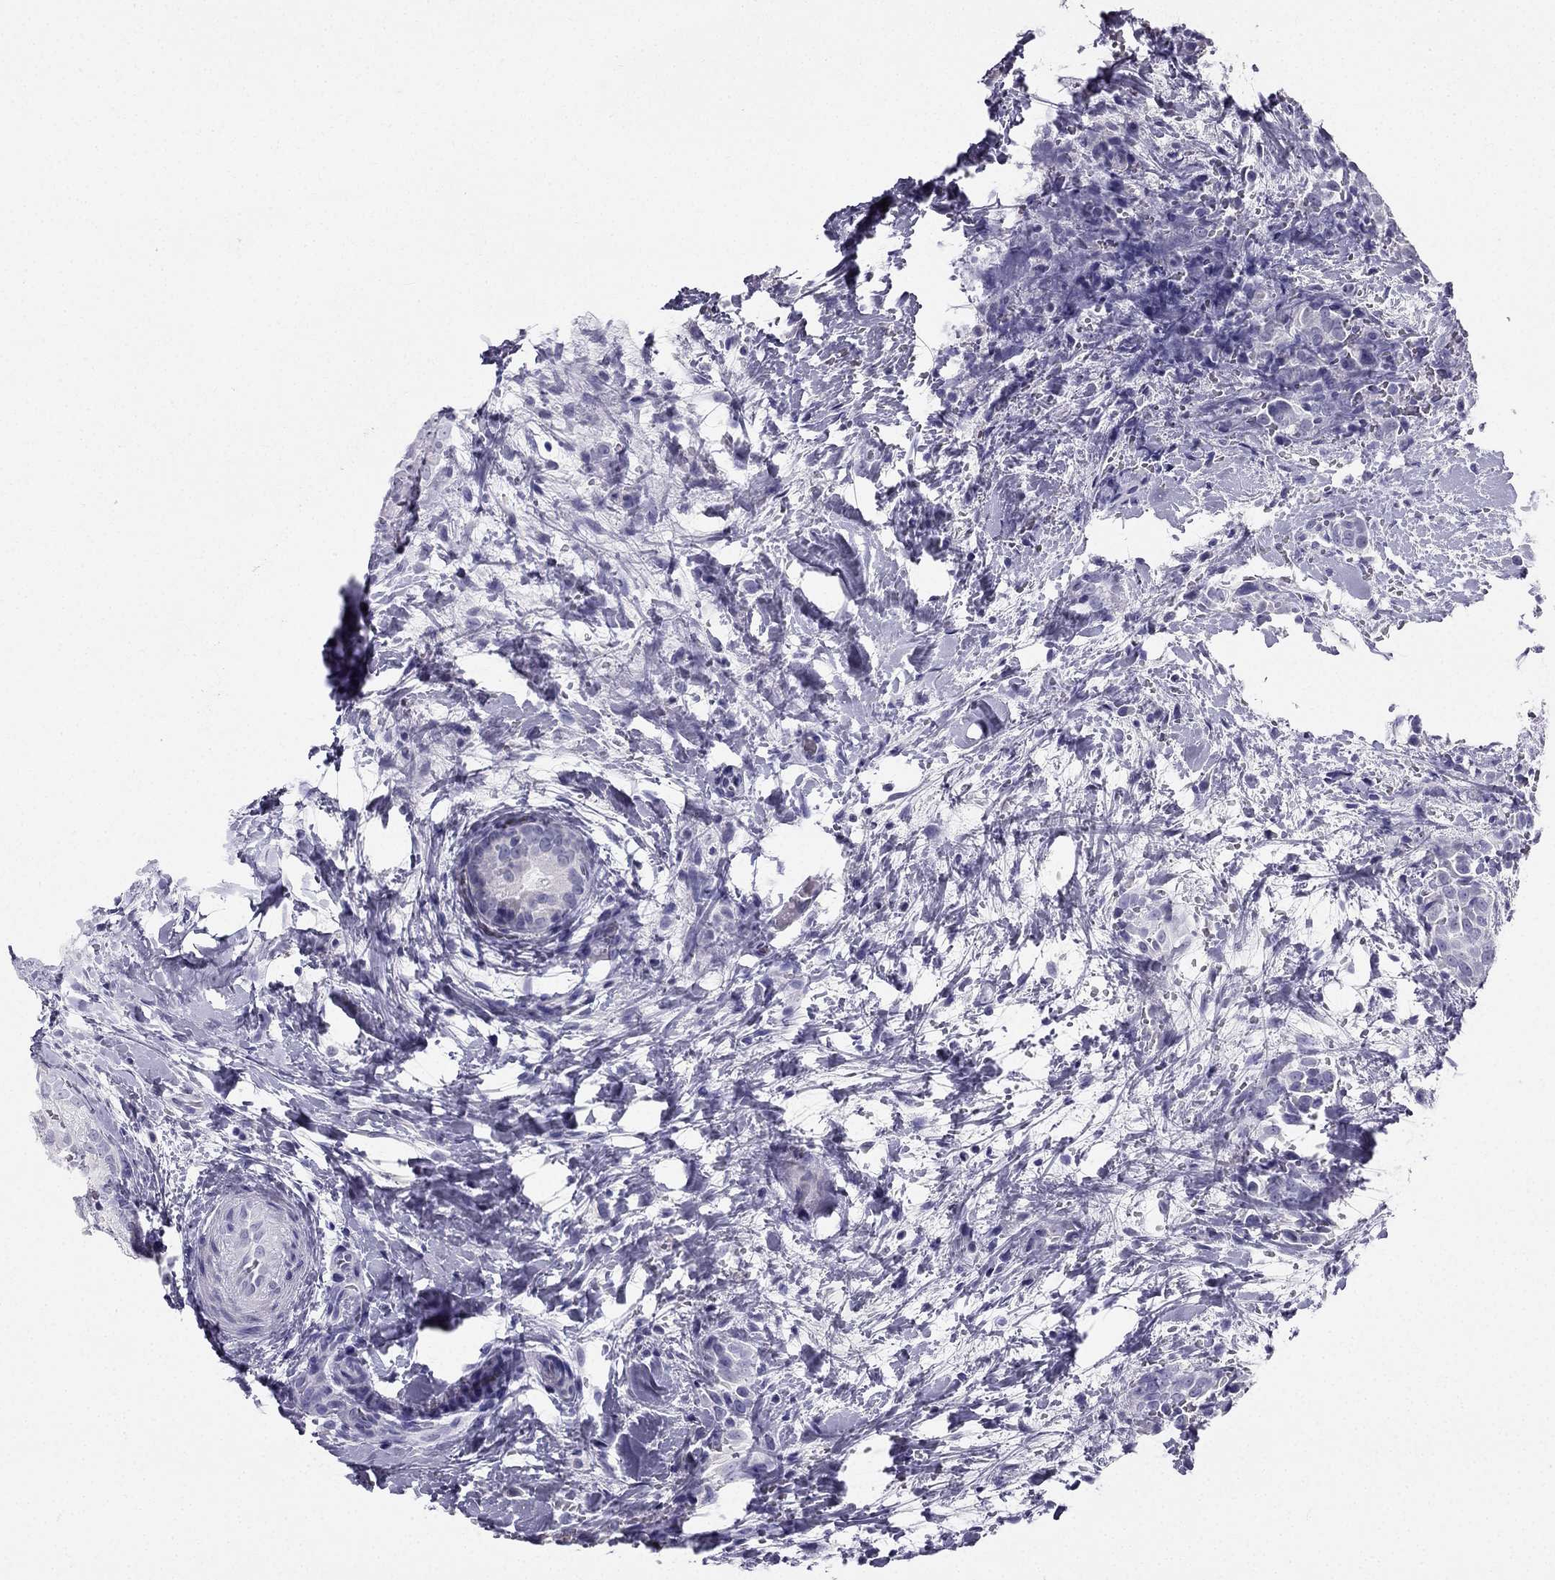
{"staining": {"intensity": "negative", "quantity": "none", "location": "none"}, "tissue": "thyroid cancer", "cell_type": "Tumor cells", "image_type": "cancer", "snomed": [{"axis": "morphology", "description": "Papillary adenocarcinoma, NOS"}, {"axis": "topography", "description": "Thyroid gland"}], "caption": "Human papillary adenocarcinoma (thyroid) stained for a protein using immunohistochemistry (IHC) shows no staining in tumor cells.", "gene": "TFF3", "patient": {"sex": "male", "age": 61}}